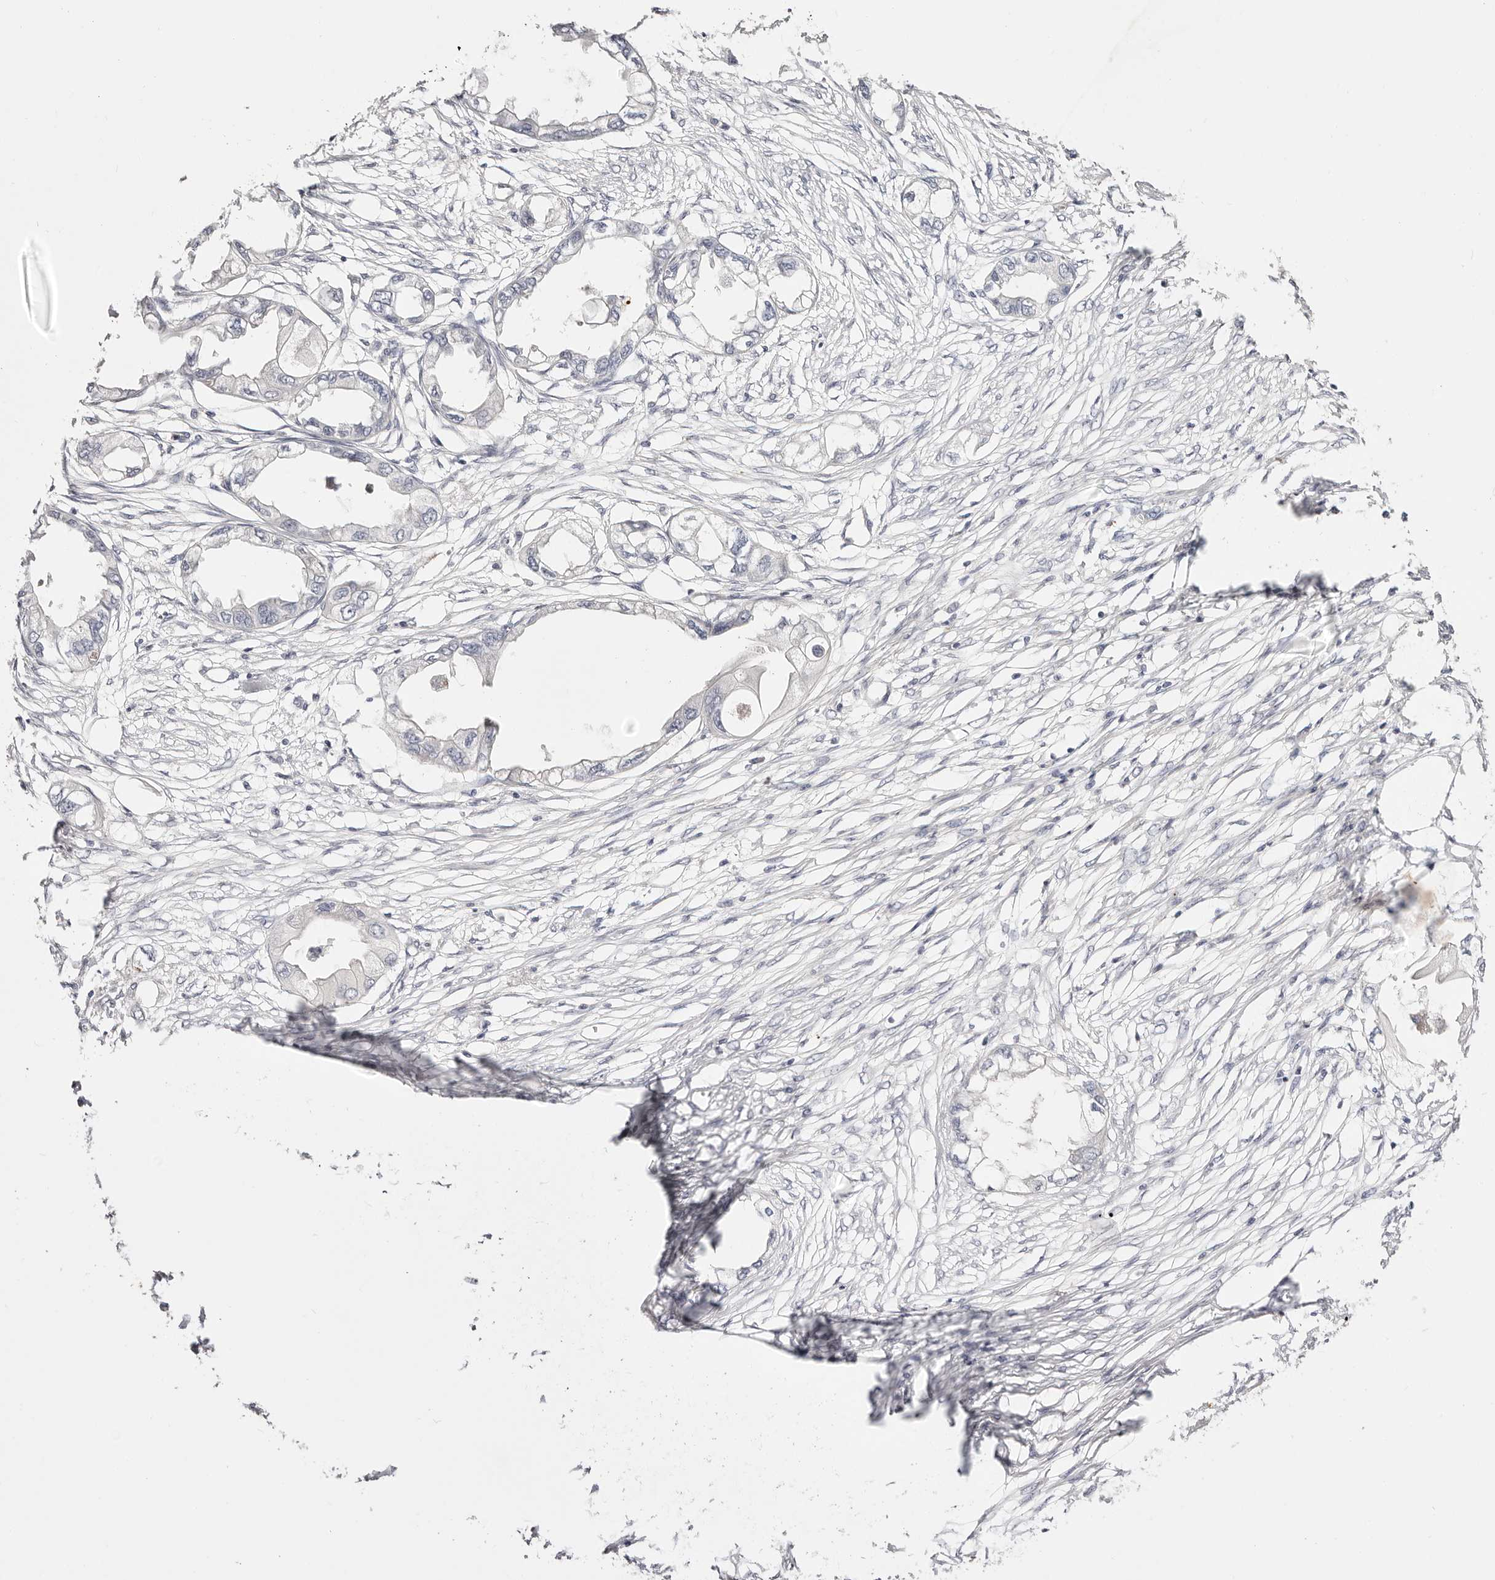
{"staining": {"intensity": "negative", "quantity": "none", "location": "none"}, "tissue": "endometrial cancer", "cell_type": "Tumor cells", "image_type": "cancer", "snomed": [{"axis": "morphology", "description": "Adenocarcinoma, NOS"}, {"axis": "morphology", "description": "Adenocarcinoma, metastatic, NOS"}, {"axis": "topography", "description": "Adipose tissue"}, {"axis": "topography", "description": "Endometrium"}], "caption": "Protein analysis of endometrial metastatic adenocarcinoma exhibits no significant expression in tumor cells. The staining is performed using DAB brown chromogen with nuclei counter-stained in using hematoxylin.", "gene": "SLC35B2", "patient": {"sex": "female", "age": 67}}